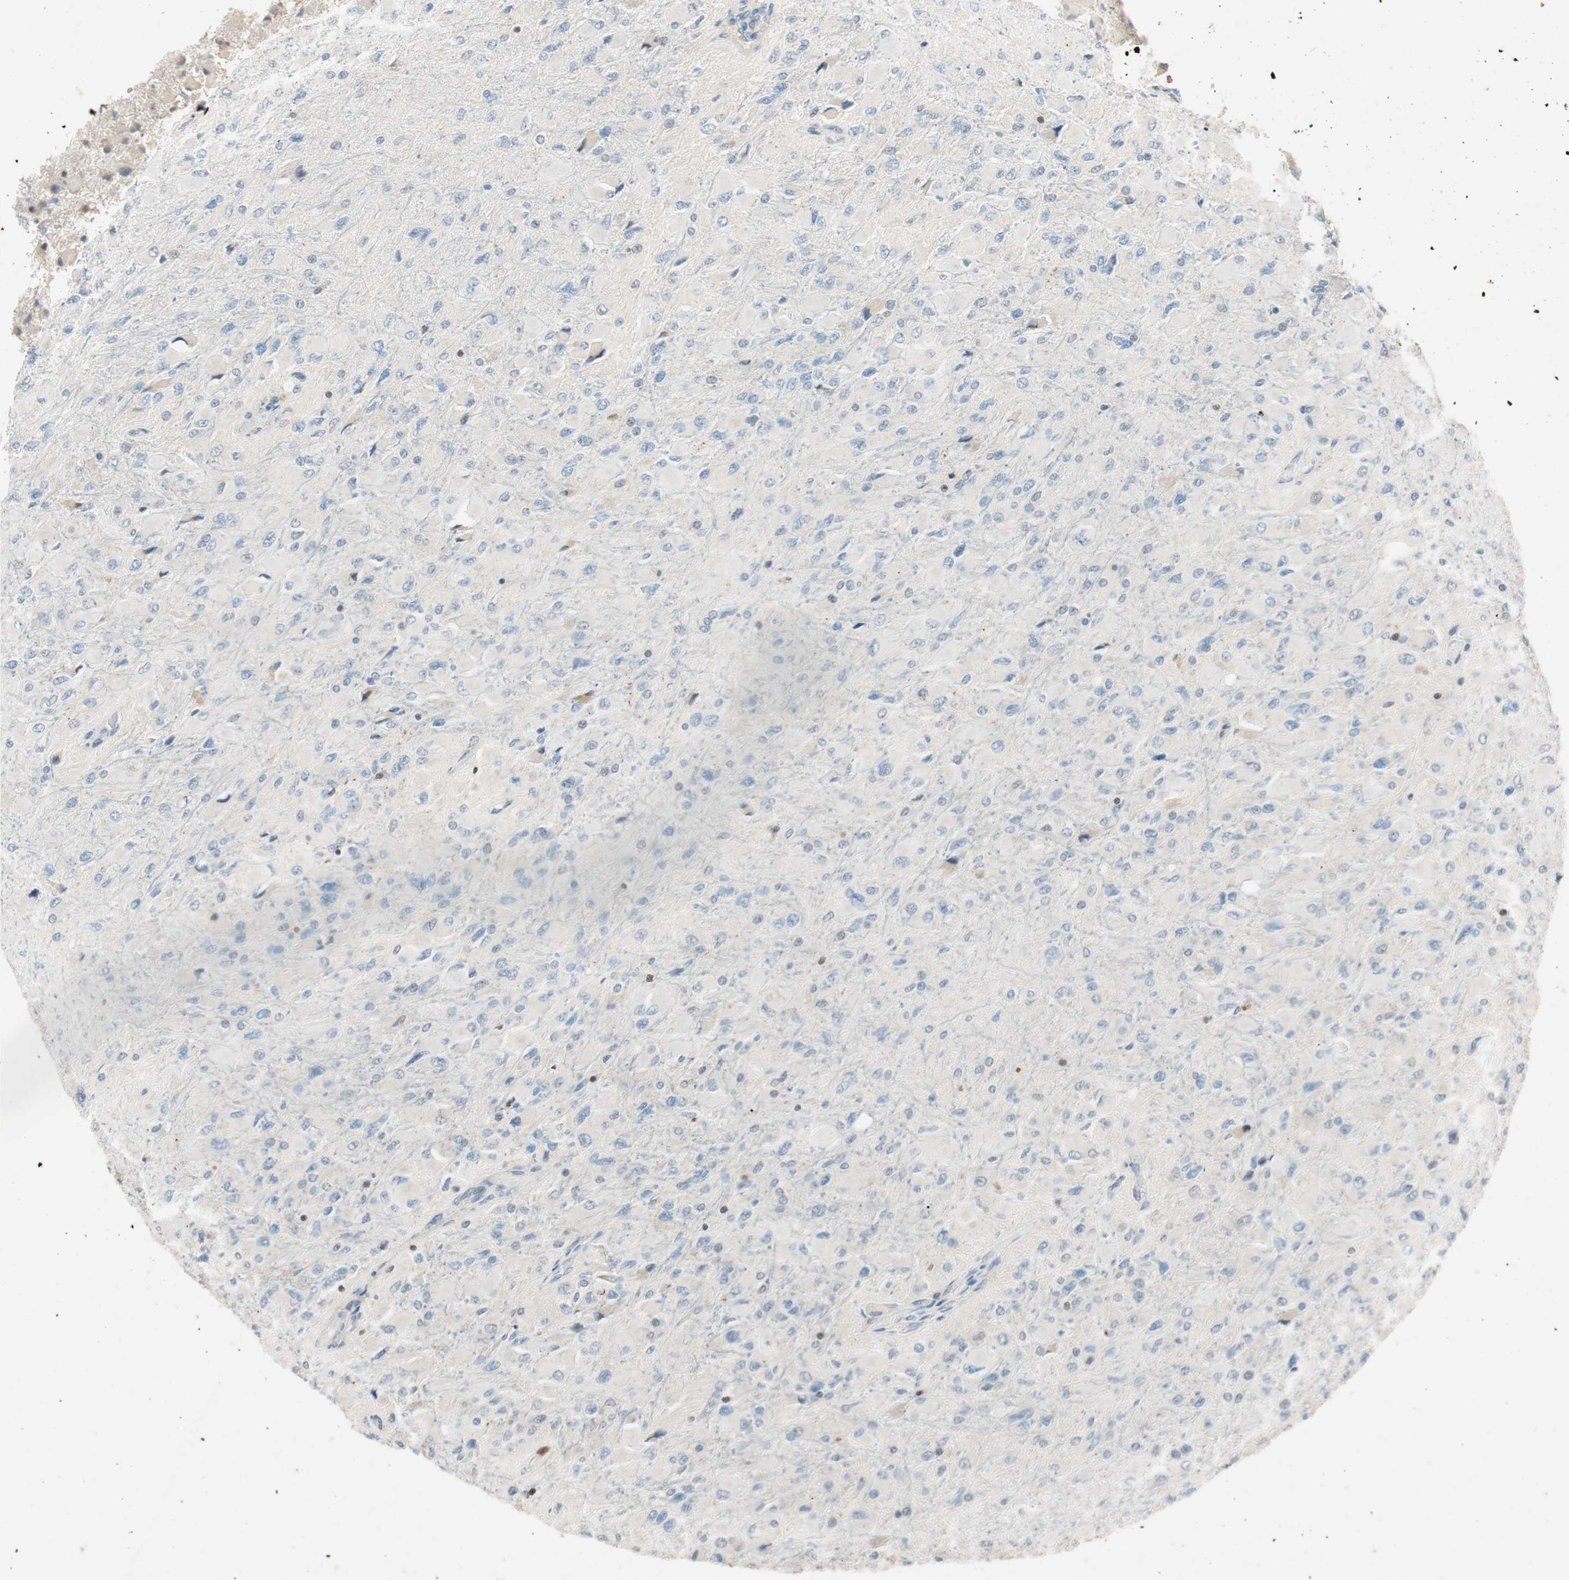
{"staining": {"intensity": "negative", "quantity": "none", "location": "none"}, "tissue": "glioma", "cell_type": "Tumor cells", "image_type": "cancer", "snomed": [{"axis": "morphology", "description": "Glioma, malignant, High grade"}, {"axis": "topography", "description": "Cerebral cortex"}], "caption": "IHC image of glioma stained for a protein (brown), which demonstrates no staining in tumor cells.", "gene": "SERPINB5", "patient": {"sex": "female", "age": 36}}